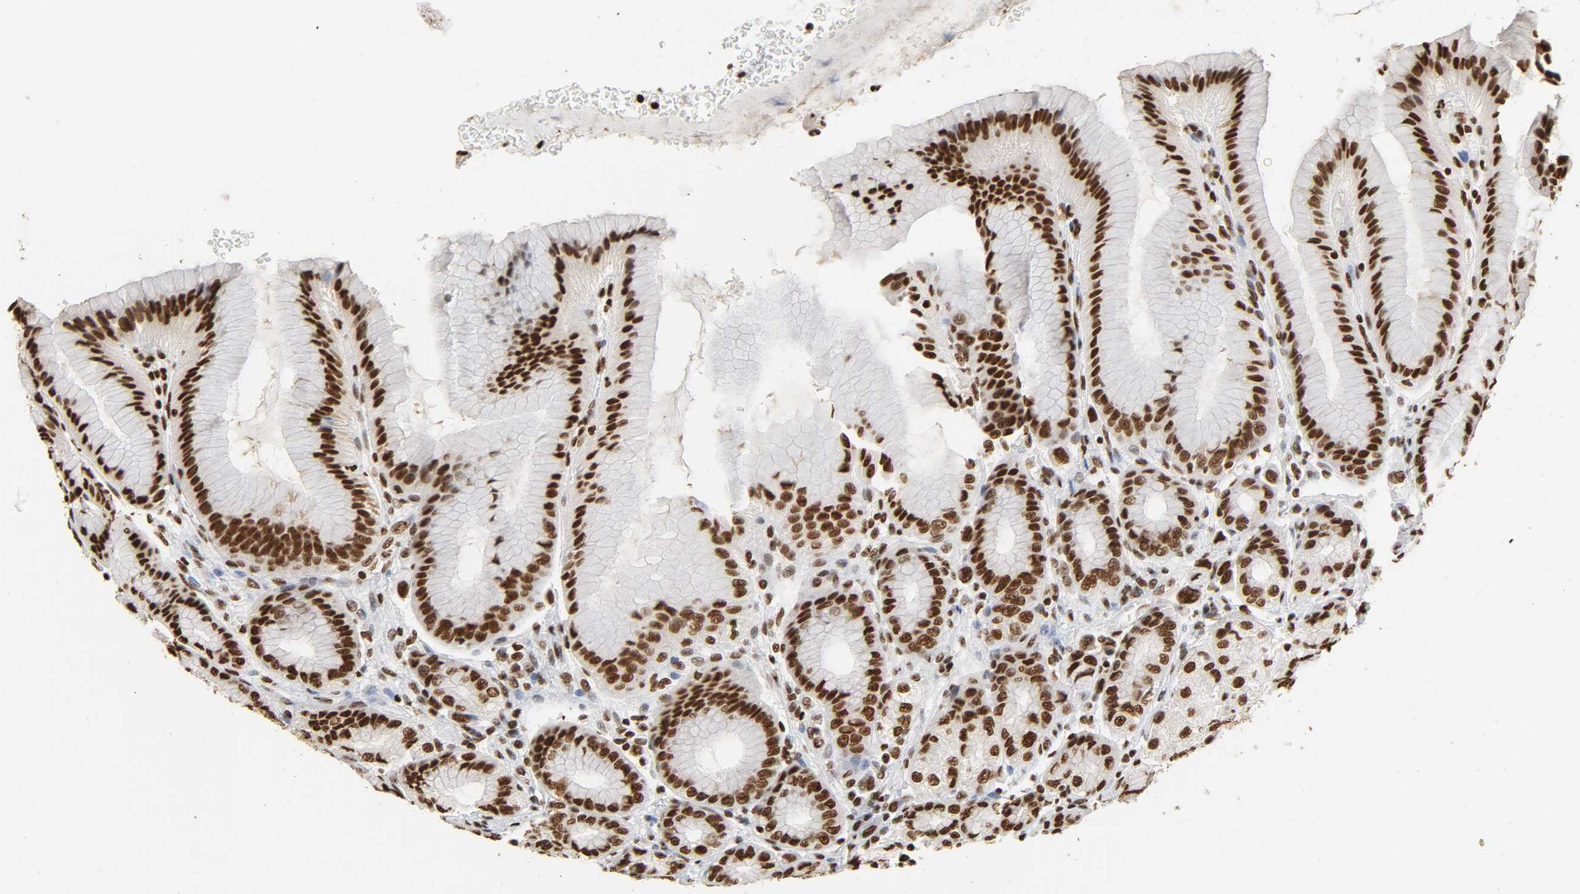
{"staining": {"intensity": "strong", "quantity": ">75%", "location": "cytoplasmic/membranous,nuclear"}, "tissue": "stomach", "cell_type": "Glandular cells", "image_type": "normal", "snomed": [{"axis": "morphology", "description": "Normal tissue, NOS"}, {"axis": "morphology", "description": "Adenocarcinoma, NOS"}, {"axis": "topography", "description": "Stomach"}, {"axis": "topography", "description": "Stomach, lower"}], "caption": "Protein expression analysis of unremarkable human stomach reveals strong cytoplasmic/membranous,nuclear expression in approximately >75% of glandular cells. The staining is performed using DAB brown chromogen to label protein expression. The nuclei are counter-stained blue using hematoxylin.", "gene": "HNRNPC", "patient": {"sex": "female", "age": 65}}